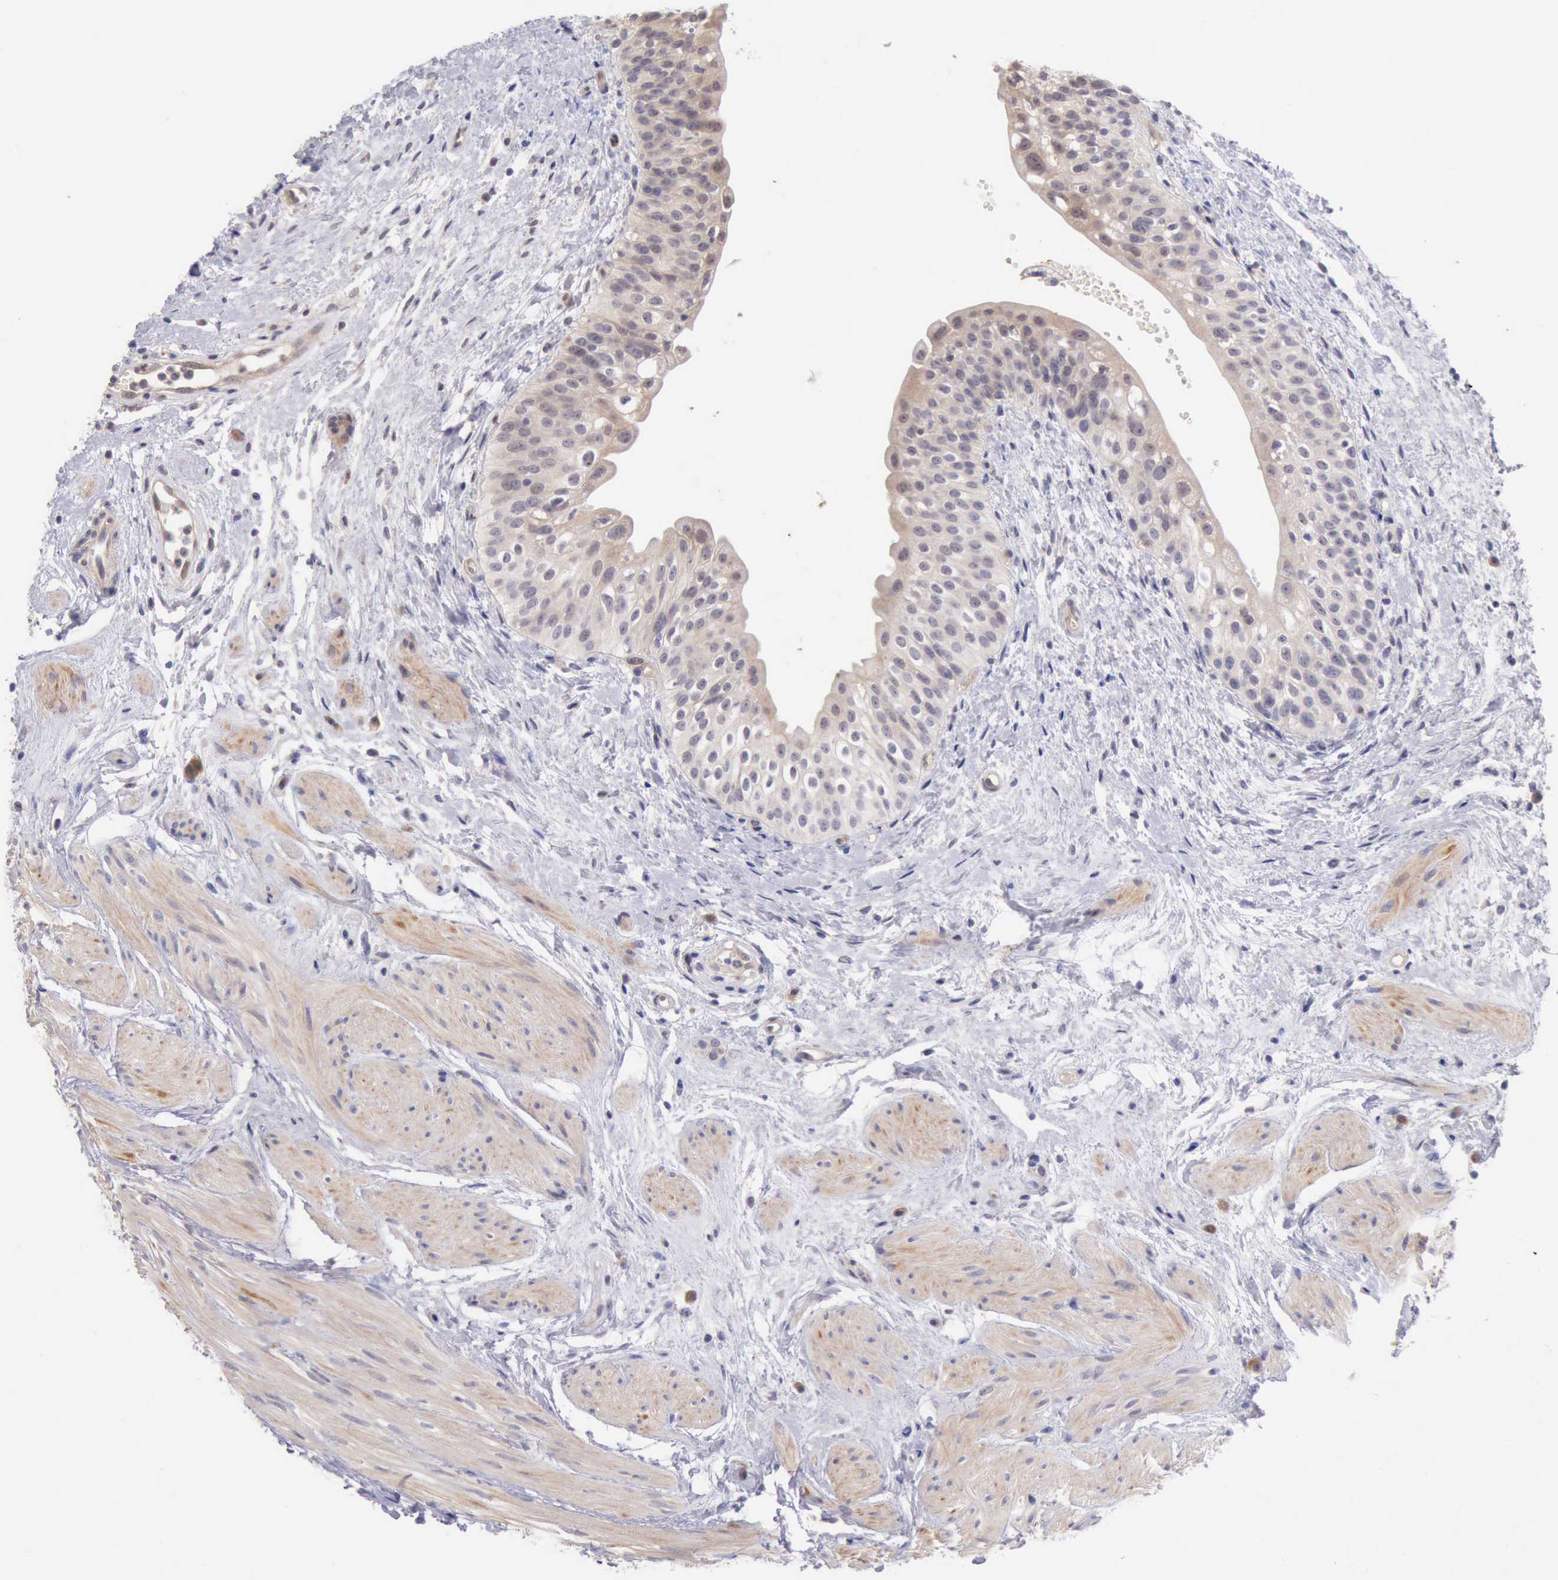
{"staining": {"intensity": "weak", "quantity": ">75%", "location": "cytoplasmic/membranous"}, "tissue": "urinary bladder", "cell_type": "Urothelial cells", "image_type": "normal", "snomed": [{"axis": "morphology", "description": "Normal tissue, NOS"}, {"axis": "topography", "description": "Urinary bladder"}], "caption": "Brown immunohistochemical staining in unremarkable human urinary bladder demonstrates weak cytoplasmic/membranous positivity in about >75% of urothelial cells. (DAB (3,3'-diaminobenzidine) IHC with brightfield microscopy, high magnification).", "gene": "DNAJB7", "patient": {"sex": "female", "age": 55}}